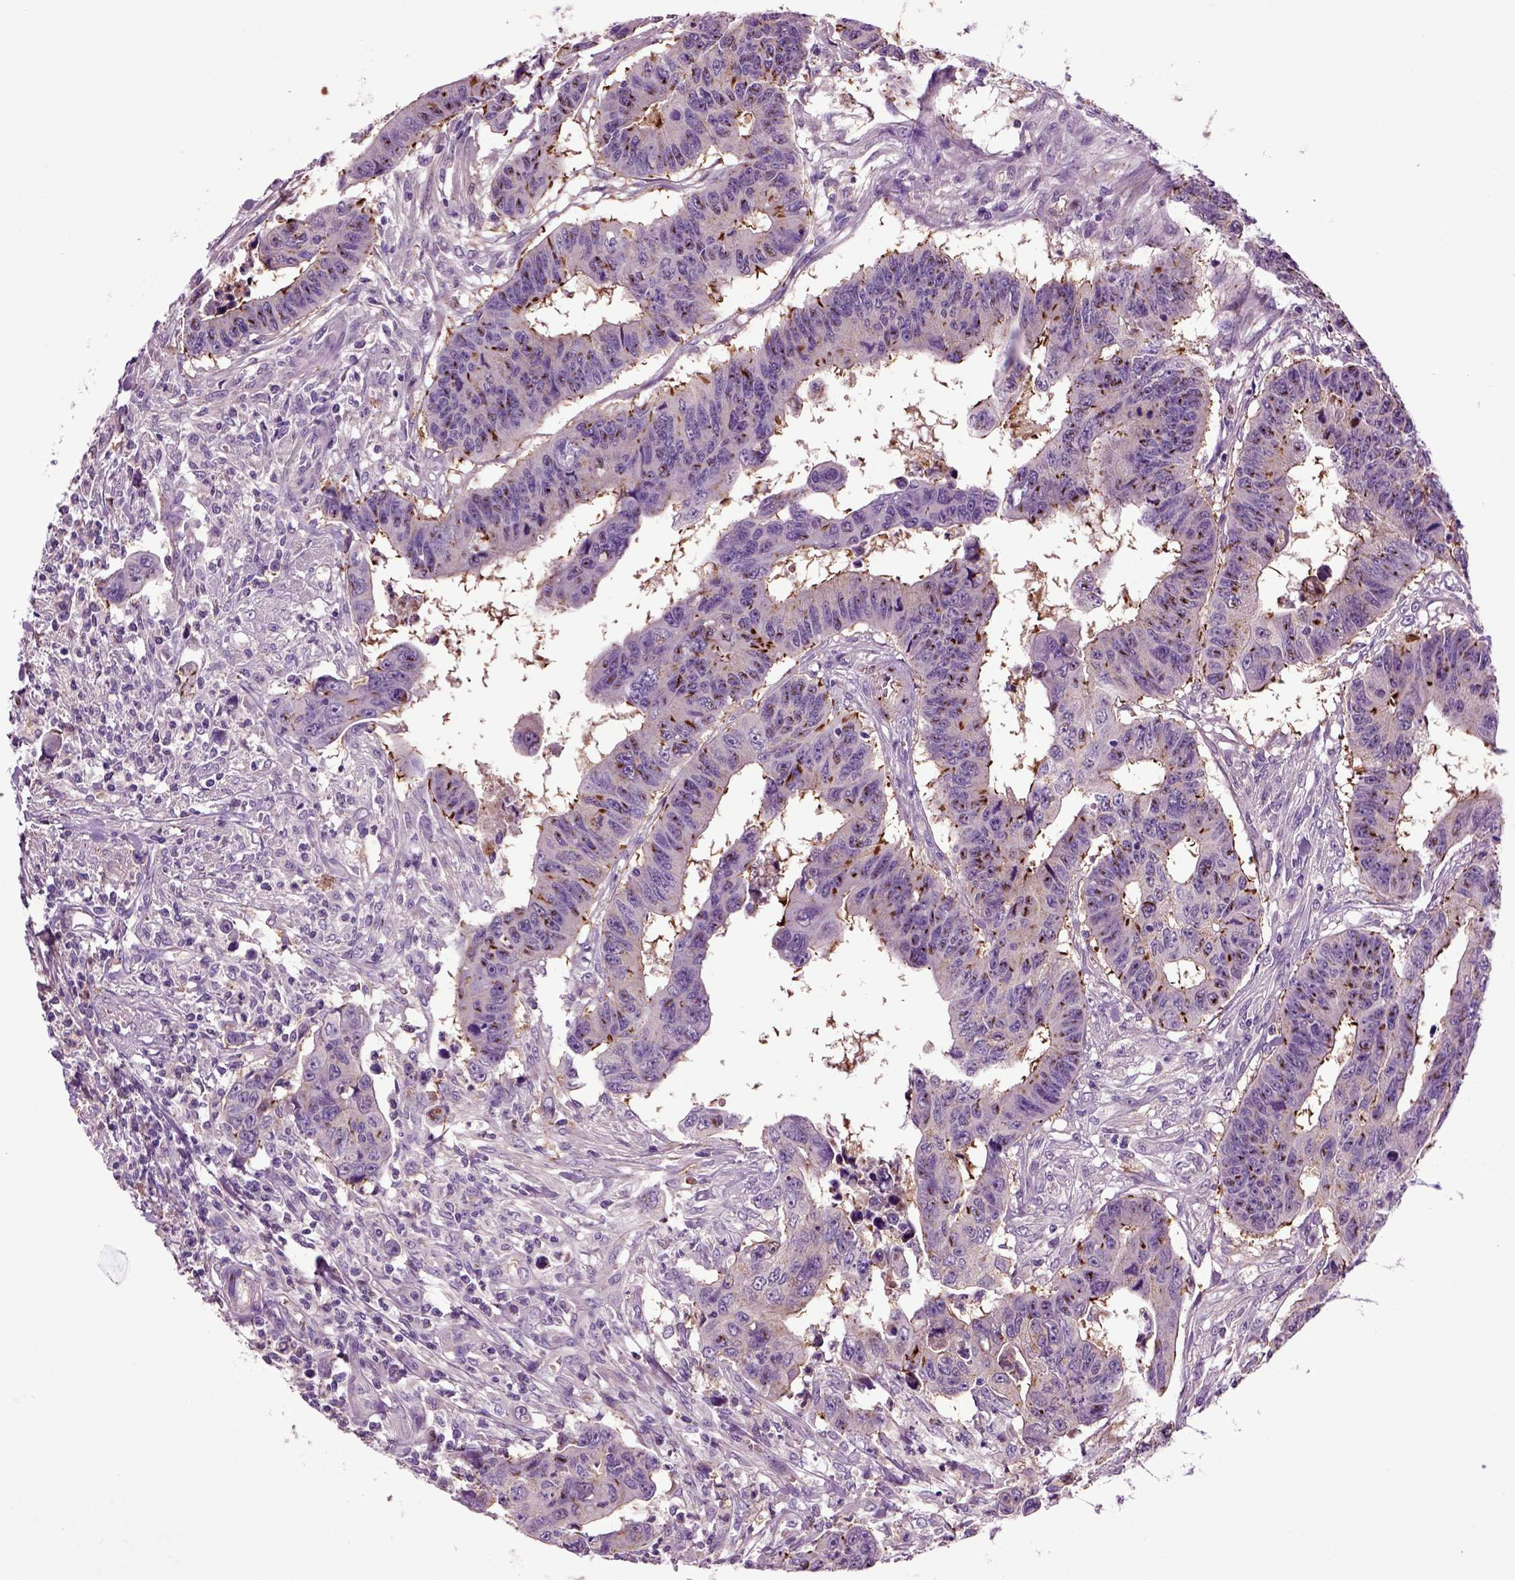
{"staining": {"intensity": "strong", "quantity": "<25%", "location": "cytoplasmic/membranous"}, "tissue": "colorectal cancer", "cell_type": "Tumor cells", "image_type": "cancer", "snomed": [{"axis": "morphology", "description": "Adenocarcinoma, NOS"}, {"axis": "topography", "description": "Rectum"}], "caption": "IHC histopathology image of human colorectal cancer stained for a protein (brown), which shows medium levels of strong cytoplasmic/membranous positivity in about <25% of tumor cells.", "gene": "SPON1", "patient": {"sex": "female", "age": 85}}